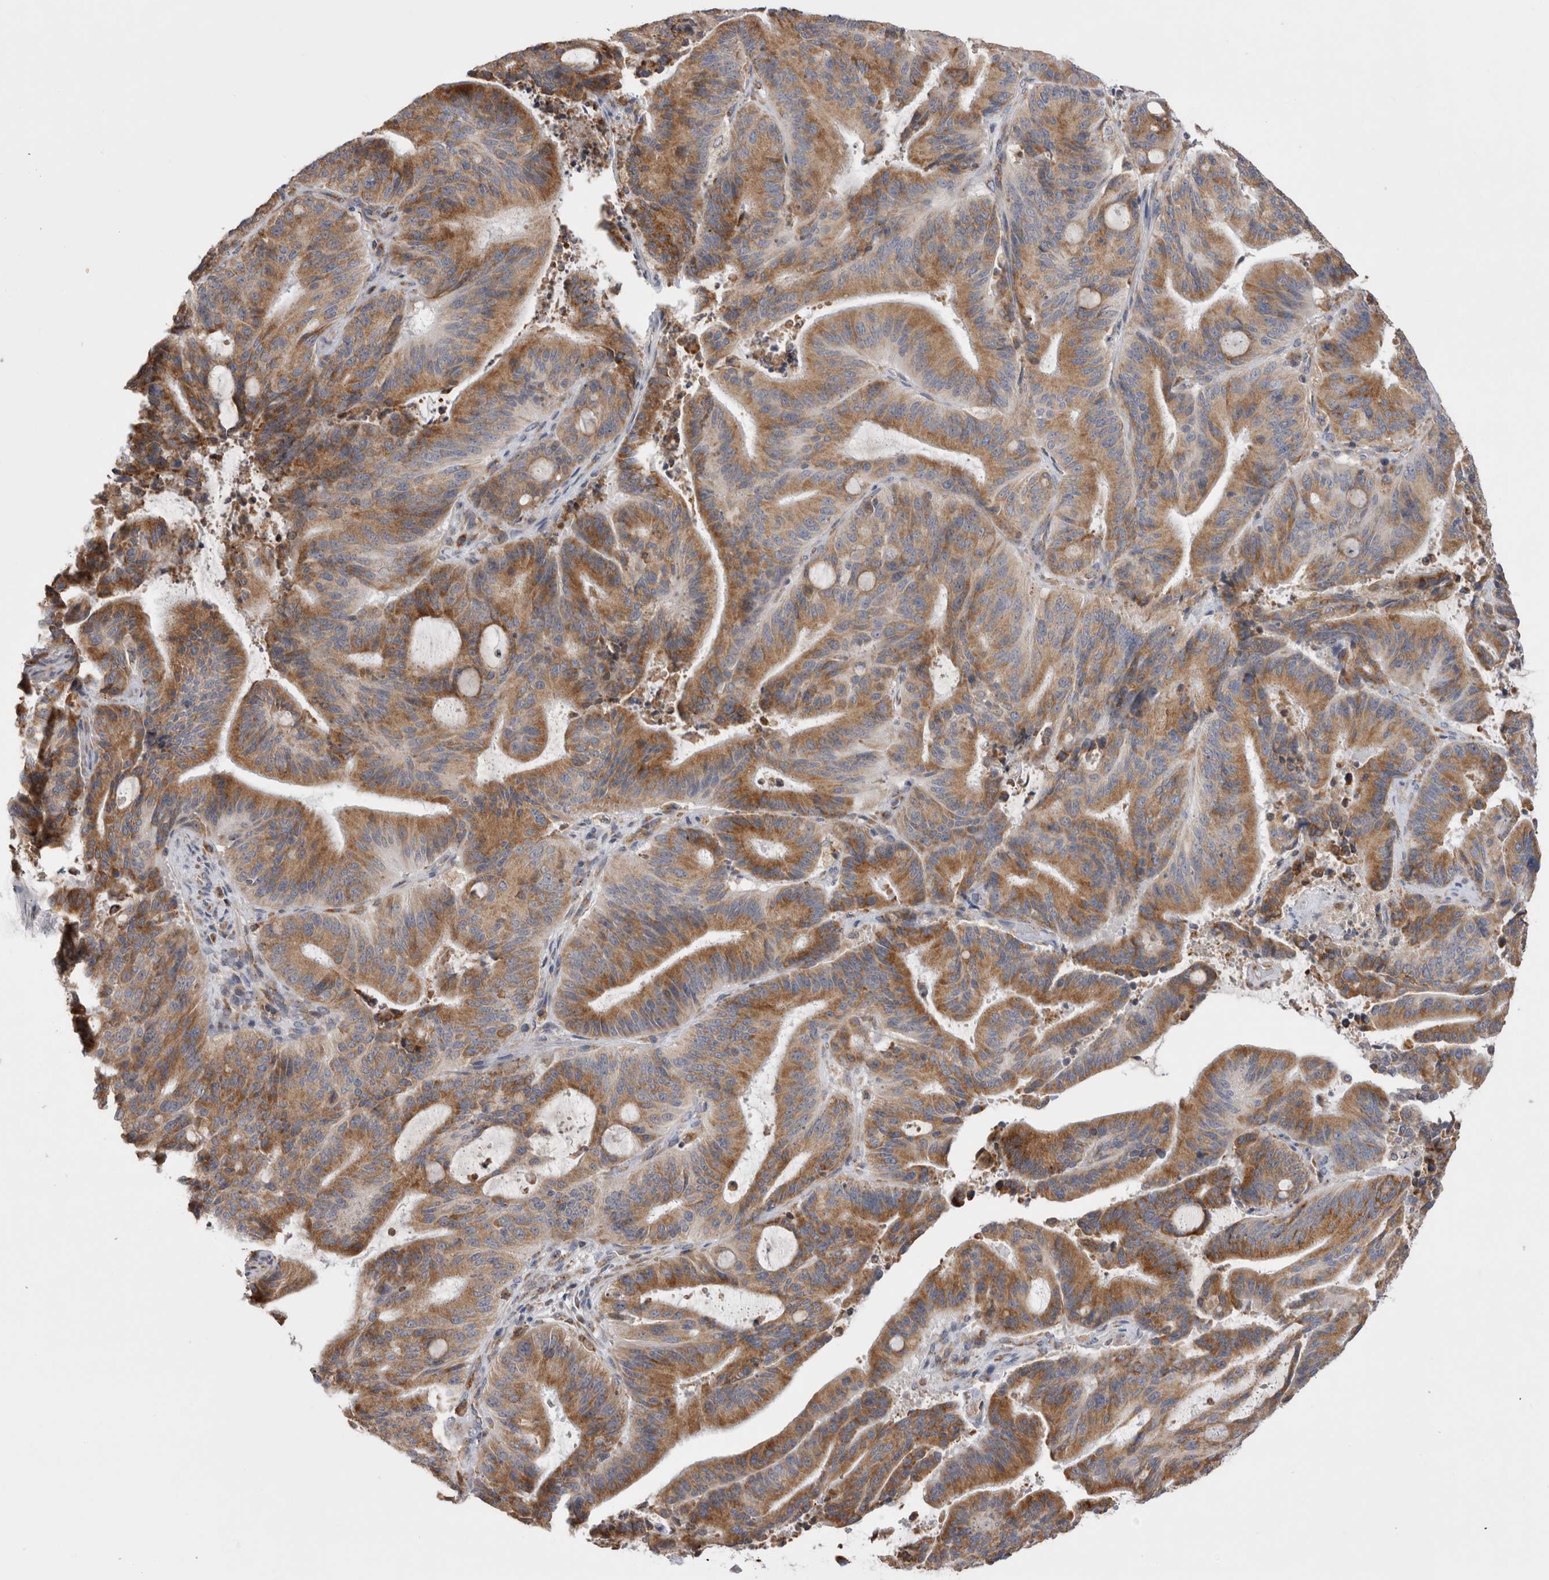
{"staining": {"intensity": "moderate", "quantity": ">75%", "location": "cytoplasmic/membranous"}, "tissue": "liver cancer", "cell_type": "Tumor cells", "image_type": "cancer", "snomed": [{"axis": "morphology", "description": "Normal tissue, NOS"}, {"axis": "morphology", "description": "Cholangiocarcinoma"}, {"axis": "topography", "description": "Liver"}, {"axis": "topography", "description": "Peripheral nerve tissue"}], "caption": "Liver cancer (cholangiocarcinoma) stained with DAB immunohistochemistry exhibits medium levels of moderate cytoplasmic/membranous positivity in about >75% of tumor cells. Using DAB (3,3'-diaminobenzidine) (brown) and hematoxylin (blue) stains, captured at high magnification using brightfield microscopy.", "gene": "ZNF341", "patient": {"sex": "female", "age": 73}}